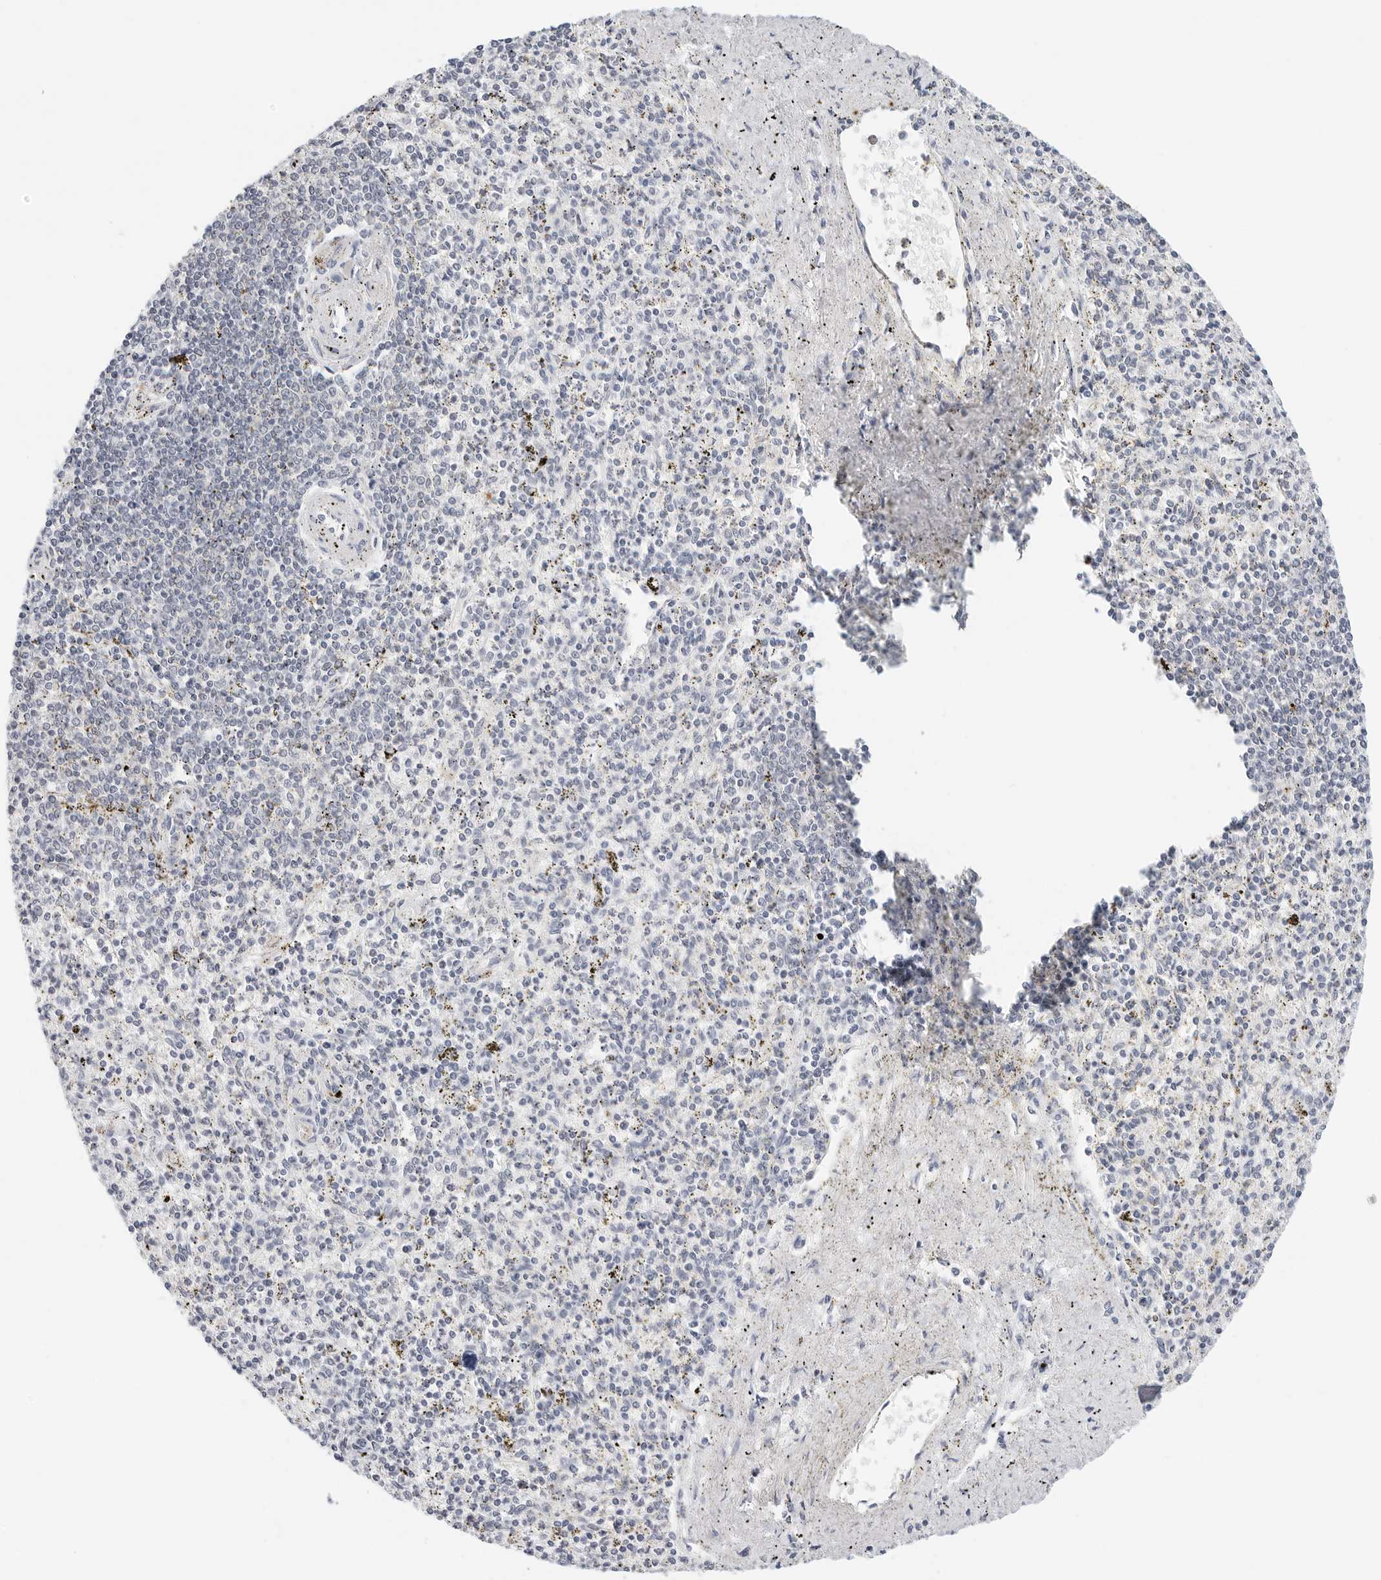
{"staining": {"intensity": "negative", "quantity": "none", "location": "none"}, "tissue": "spleen", "cell_type": "Cells in red pulp", "image_type": "normal", "snomed": [{"axis": "morphology", "description": "Normal tissue, NOS"}, {"axis": "topography", "description": "Spleen"}], "caption": "DAB (3,3'-diaminobenzidine) immunohistochemical staining of benign spleen exhibits no significant expression in cells in red pulp. (Immunohistochemistry (ihc), brightfield microscopy, high magnification).", "gene": "TSEN2", "patient": {"sex": "male", "age": 72}}